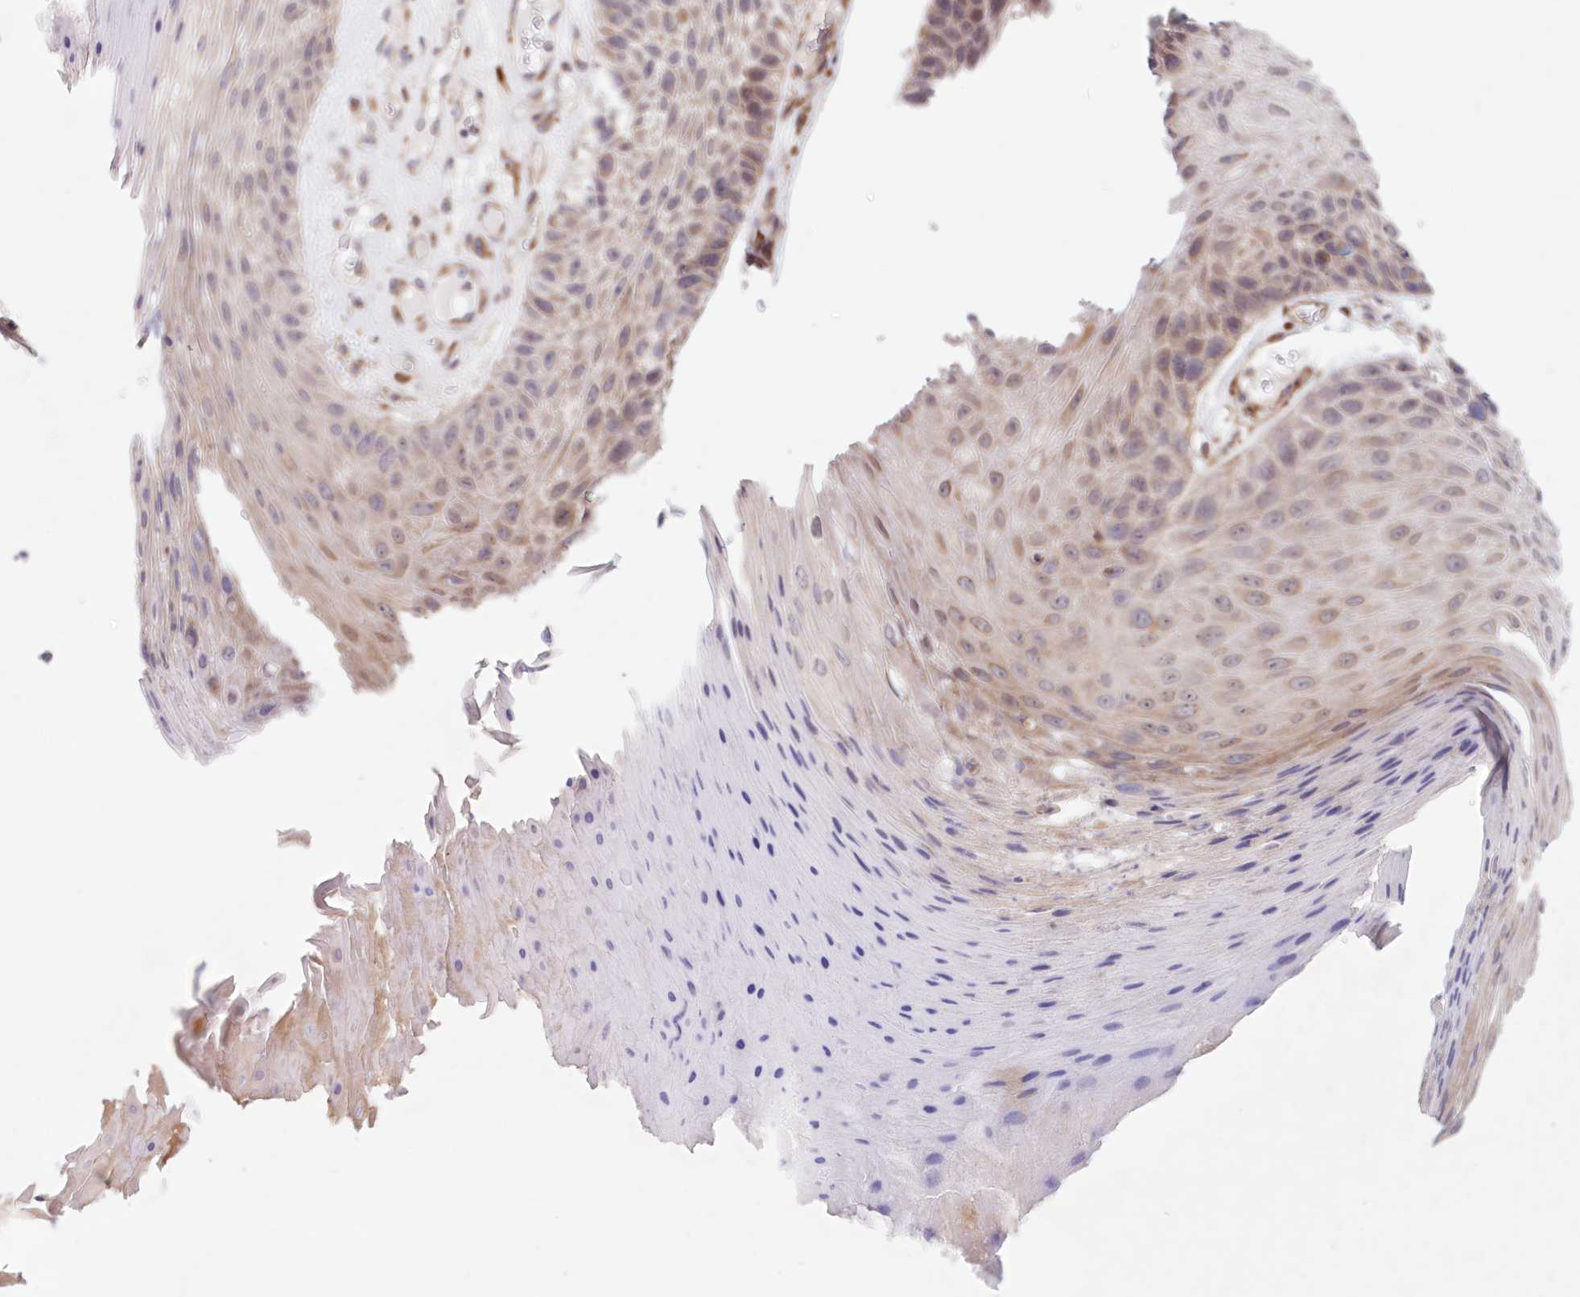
{"staining": {"intensity": "weak", "quantity": "25%-75%", "location": "cytoplasmic/membranous"}, "tissue": "skin cancer", "cell_type": "Tumor cells", "image_type": "cancer", "snomed": [{"axis": "morphology", "description": "Squamous cell carcinoma, NOS"}, {"axis": "topography", "description": "Skin"}], "caption": "Approximately 25%-75% of tumor cells in human squamous cell carcinoma (skin) show weak cytoplasmic/membranous protein staining as visualized by brown immunohistochemical staining.", "gene": "PCYOX1L", "patient": {"sex": "female", "age": 88}}